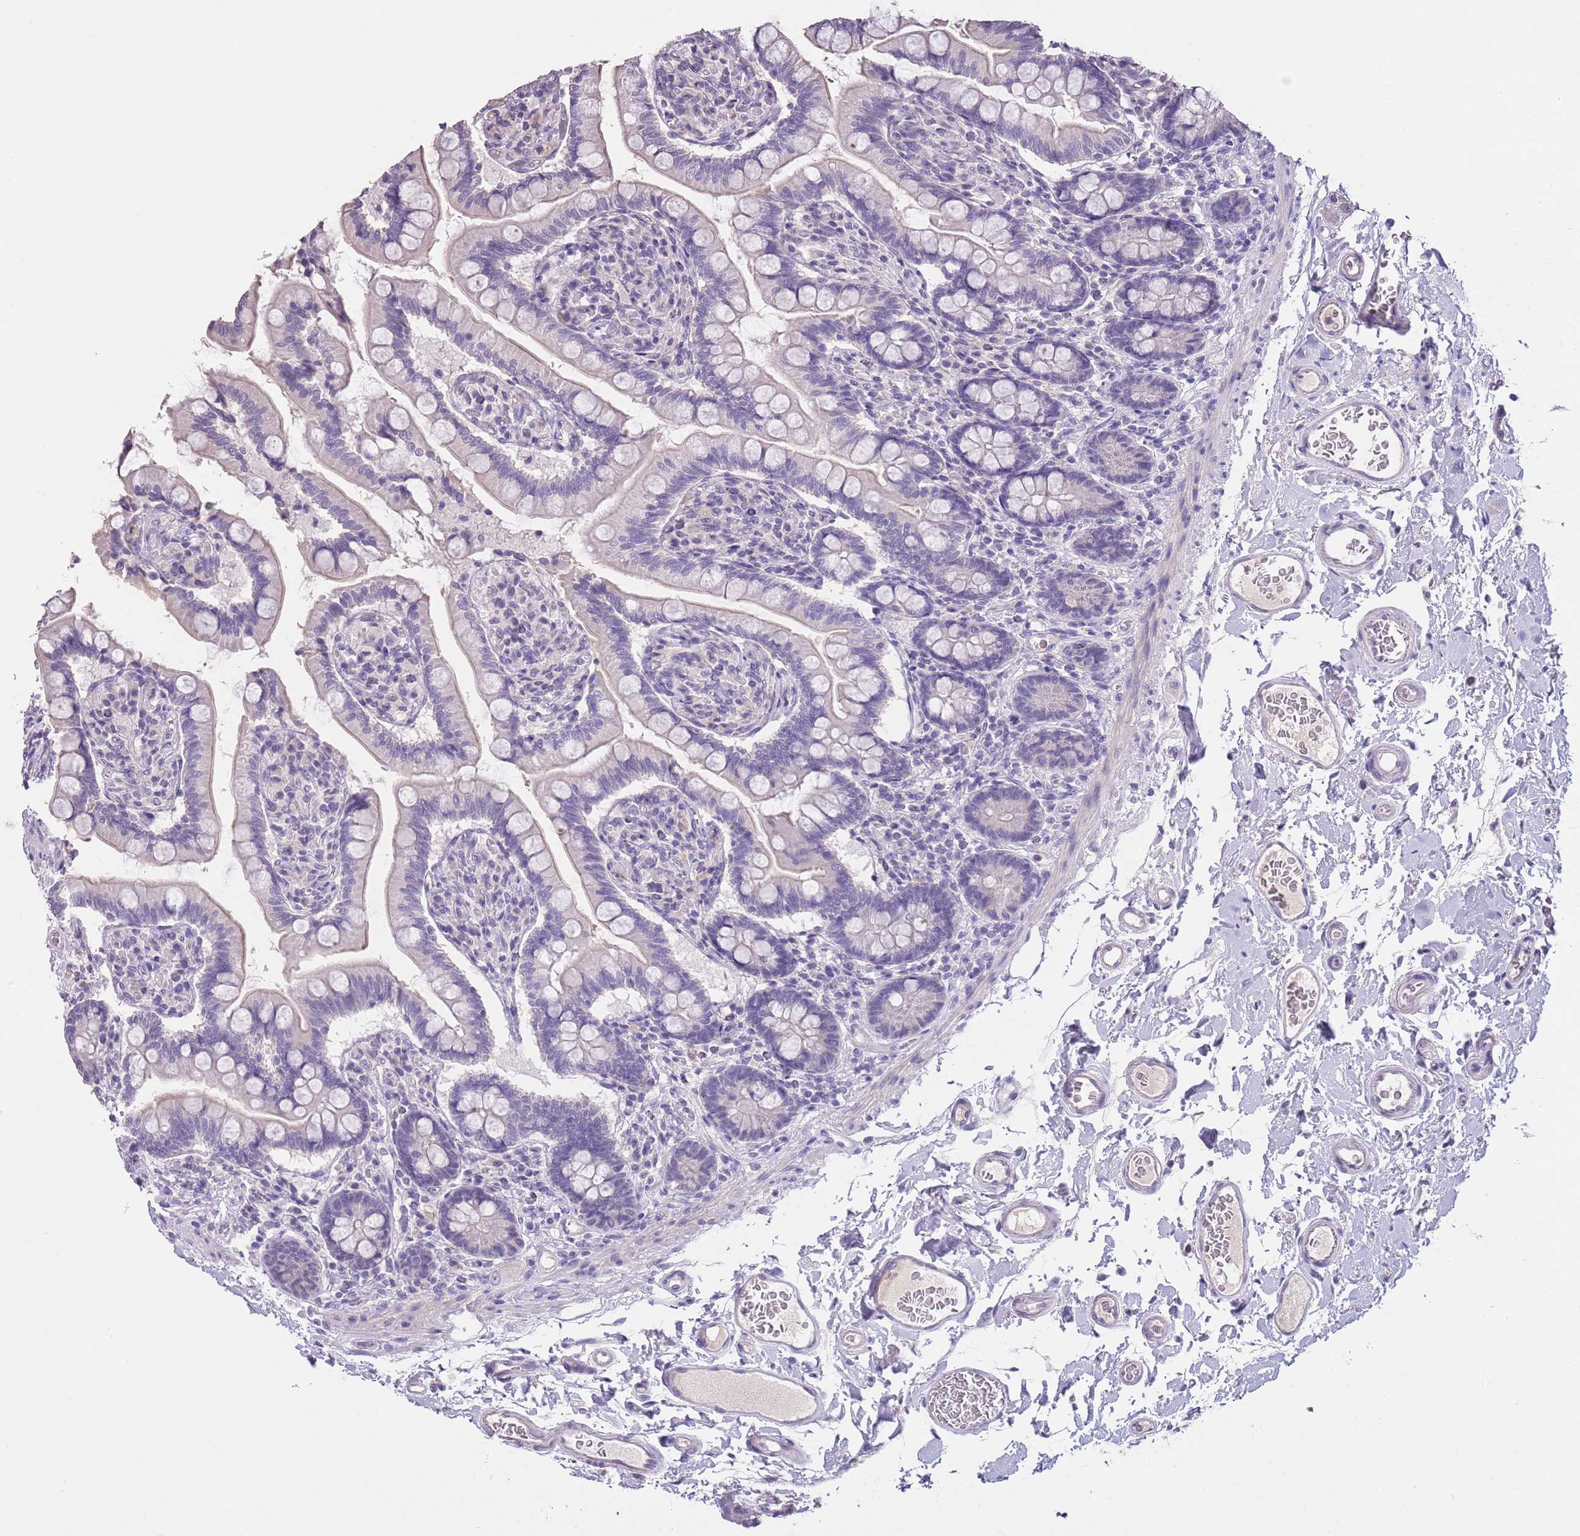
{"staining": {"intensity": "weak", "quantity": "<25%", "location": "cytoplasmic/membranous"}, "tissue": "small intestine", "cell_type": "Glandular cells", "image_type": "normal", "snomed": [{"axis": "morphology", "description": "Normal tissue, NOS"}, {"axis": "topography", "description": "Small intestine"}], "caption": "Immunohistochemistry (IHC) histopathology image of normal small intestine: small intestine stained with DAB displays no significant protein staining in glandular cells.", "gene": "SLC35E3", "patient": {"sex": "female", "age": 64}}